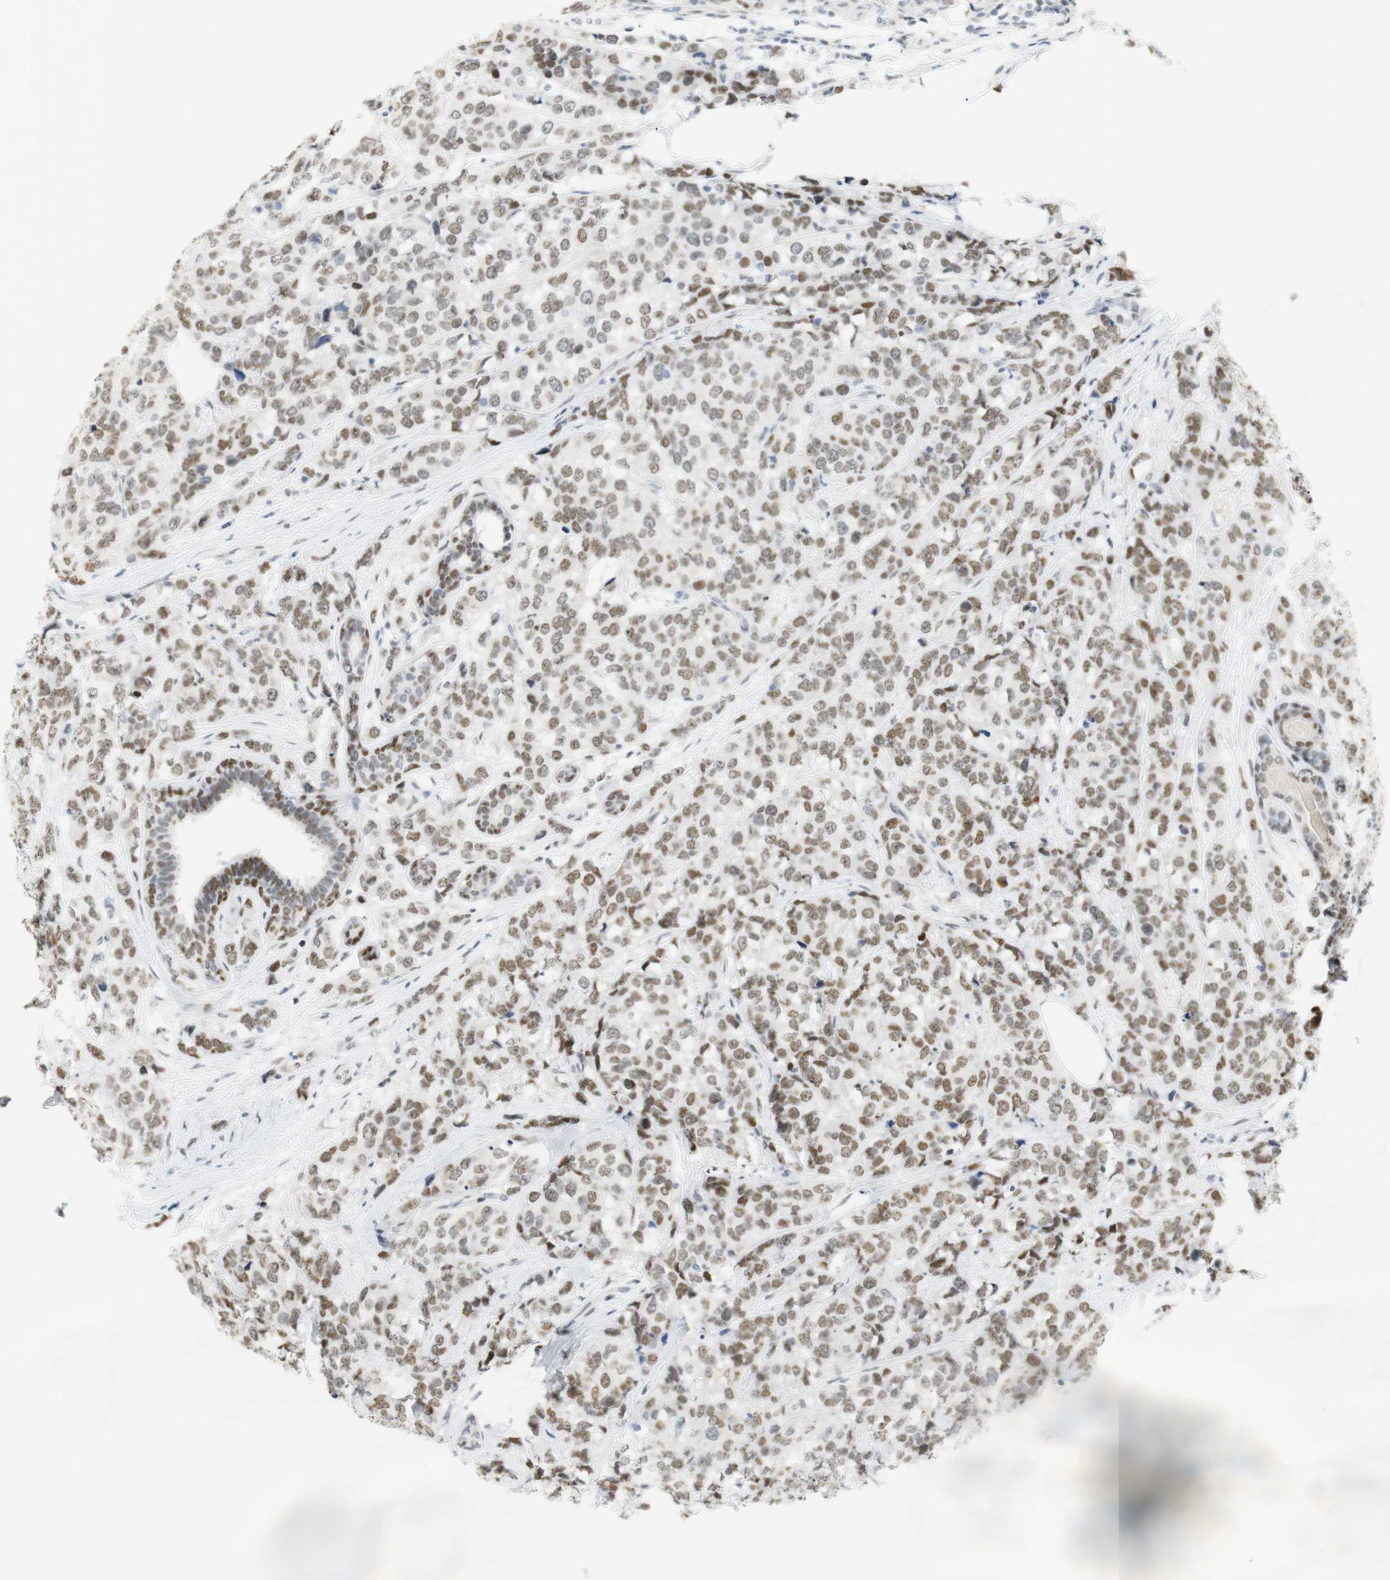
{"staining": {"intensity": "moderate", "quantity": ">75%", "location": "nuclear"}, "tissue": "breast cancer", "cell_type": "Tumor cells", "image_type": "cancer", "snomed": [{"axis": "morphology", "description": "Lobular carcinoma"}, {"axis": "topography", "description": "Breast"}], "caption": "Brown immunohistochemical staining in human lobular carcinoma (breast) exhibits moderate nuclear positivity in approximately >75% of tumor cells.", "gene": "BMI1", "patient": {"sex": "female", "age": 59}}